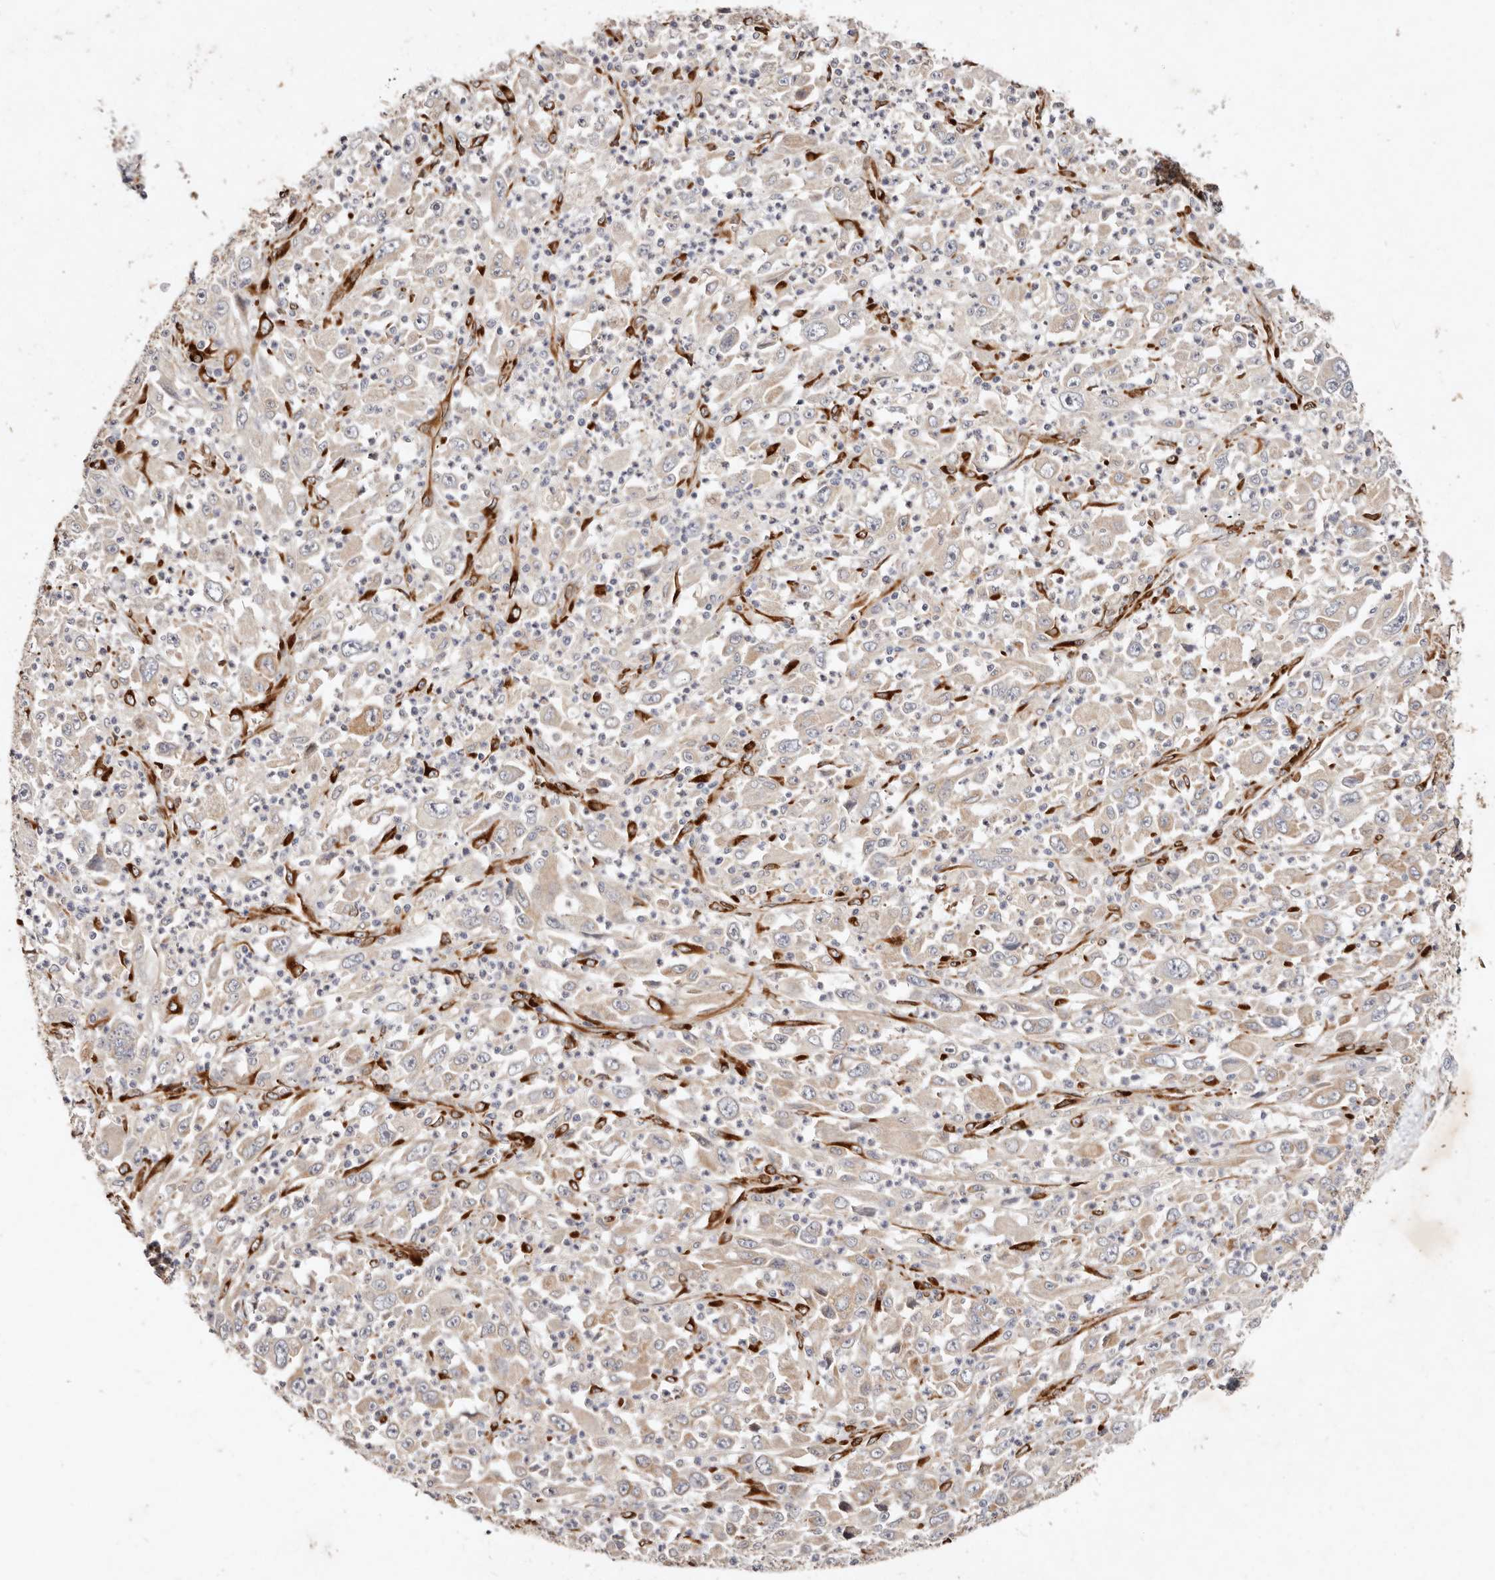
{"staining": {"intensity": "negative", "quantity": "none", "location": "none"}, "tissue": "melanoma", "cell_type": "Tumor cells", "image_type": "cancer", "snomed": [{"axis": "morphology", "description": "Malignant melanoma, Metastatic site"}, {"axis": "topography", "description": "Skin"}], "caption": "Immunohistochemical staining of human melanoma displays no significant positivity in tumor cells.", "gene": "SERPINH1", "patient": {"sex": "female", "age": 56}}